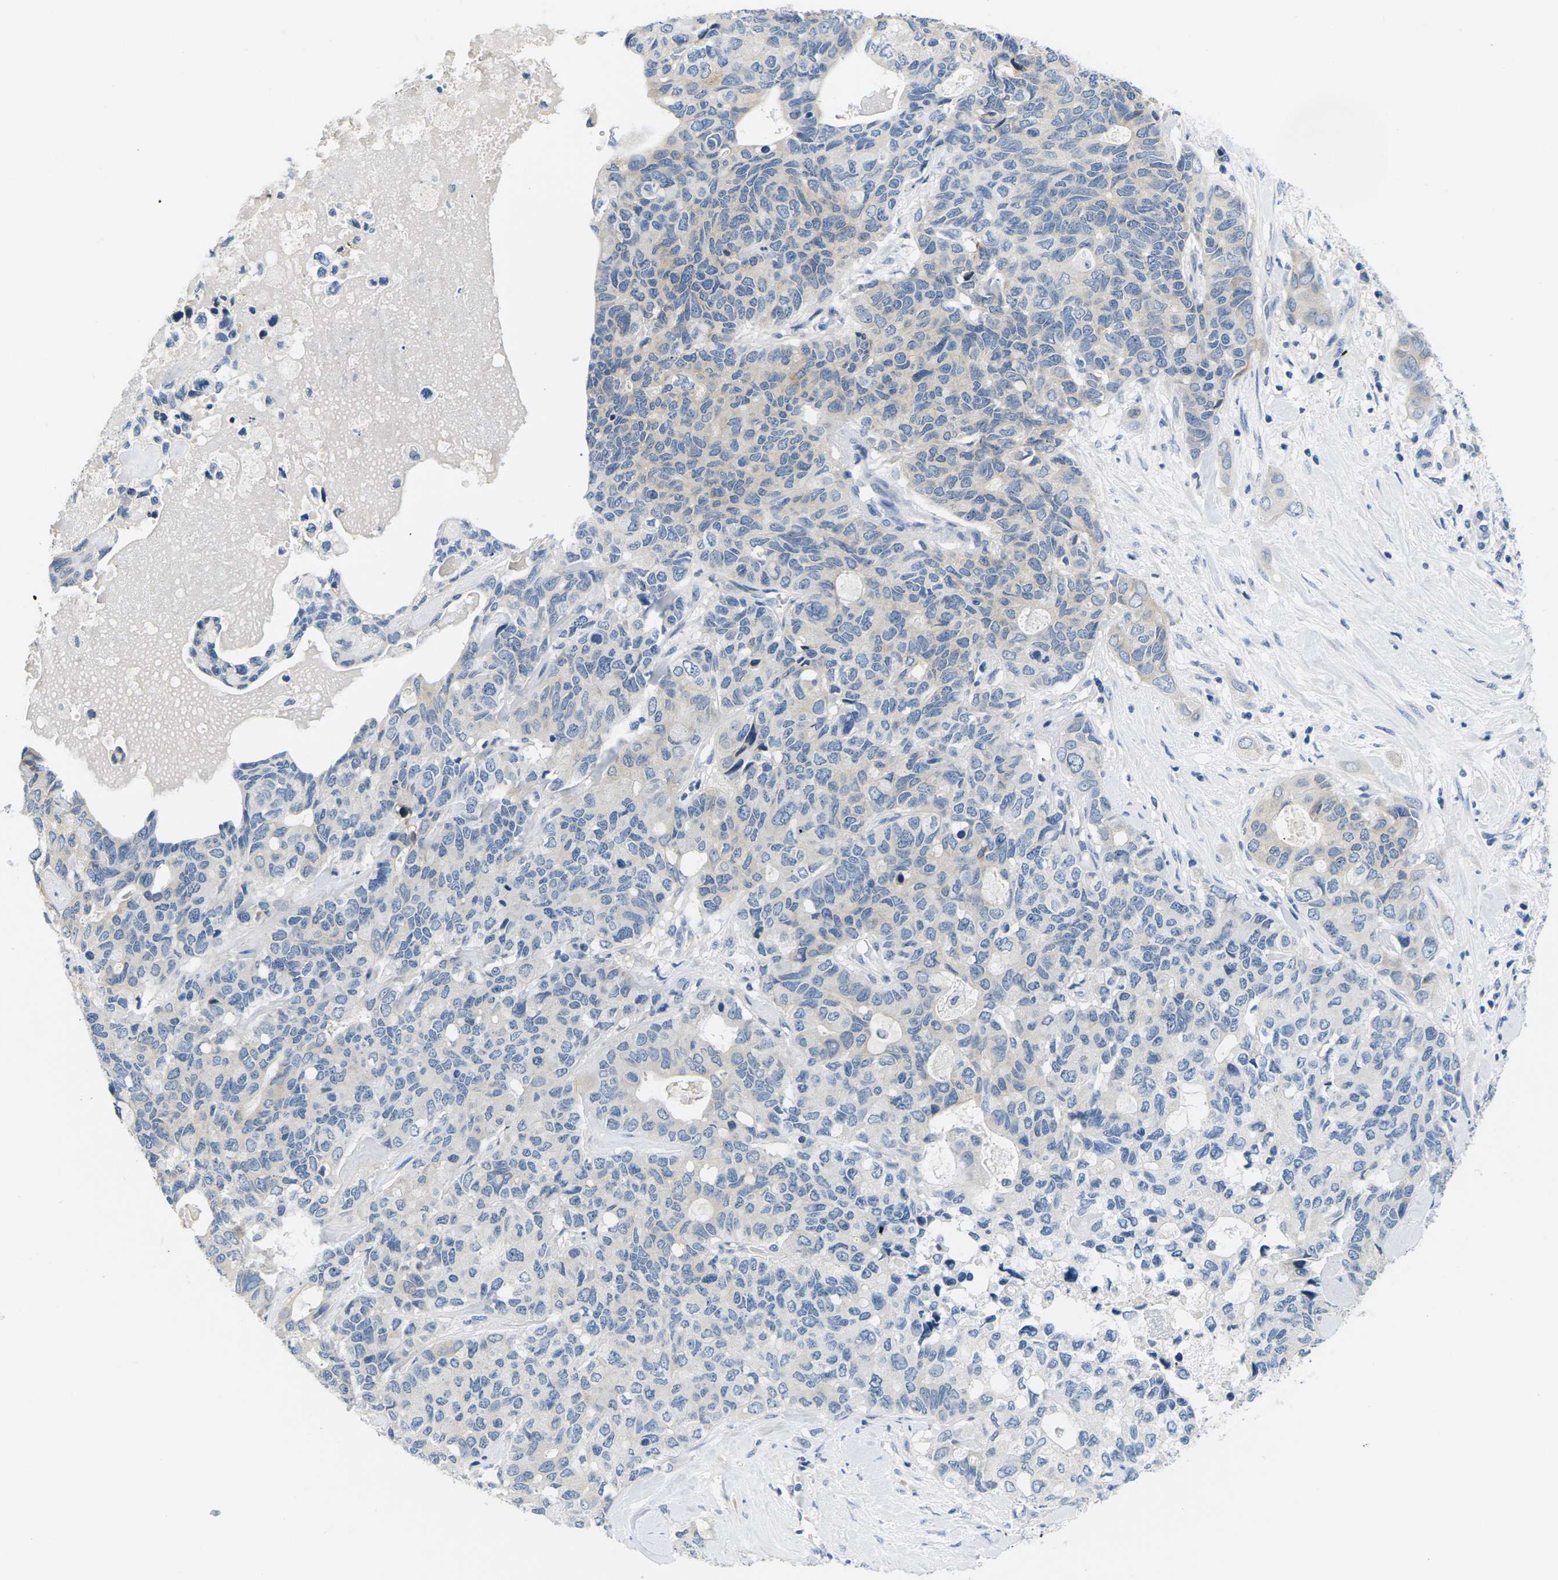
{"staining": {"intensity": "weak", "quantity": "<25%", "location": "cytoplasmic/membranous"}, "tissue": "pancreatic cancer", "cell_type": "Tumor cells", "image_type": "cancer", "snomed": [{"axis": "morphology", "description": "Adenocarcinoma, NOS"}, {"axis": "topography", "description": "Pancreas"}], "caption": "IHC image of neoplastic tissue: adenocarcinoma (pancreatic) stained with DAB (3,3'-diaminobenzidine) displays no significant protein expression in tumor cells.", "gene": "TSPAN2", "patient": {"sex": "female", "age": 56}}